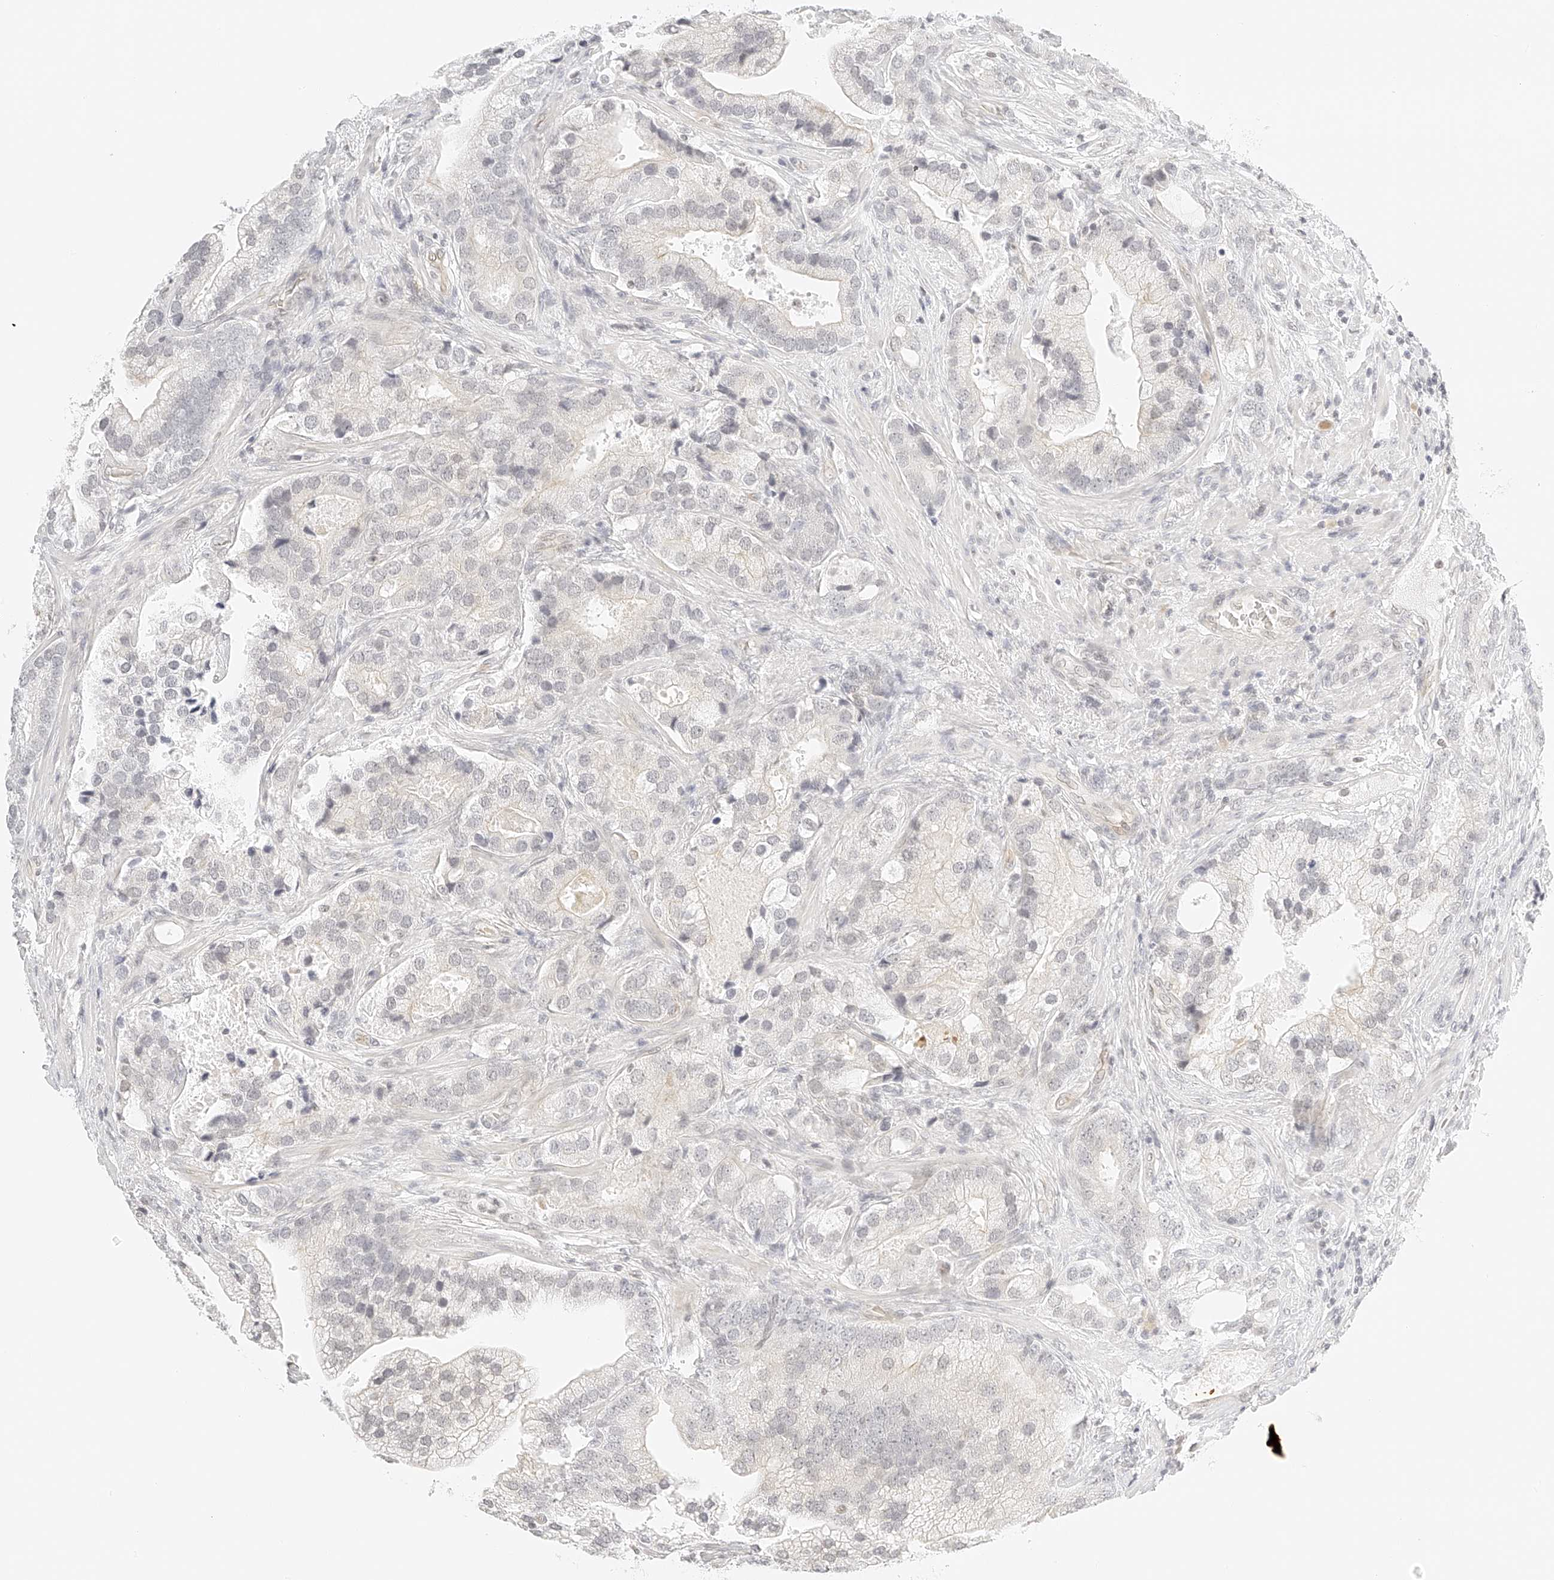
{"staining": {"intensity": "negative", "quantity": "none", "location": "none"}, "tissue": "prostate cancer", "cell_type": "Tumor cells", "image_type": "cancer", "snomed": [{"axis": "morphology", "description": "Adenocarcinoma, High grade"}, {"axis": "topography", "description": "Prostate"}], "caption": "Tumor cells show no significant expression in prostate cancer. (Stains: DAB immunohistochemistry (IHC) with hematoxylin counter stain, Microscopy: brightfield microscopy at high magnification).", "gene": "ZFP69", "patient": {"sex": "male", "age": 70}}